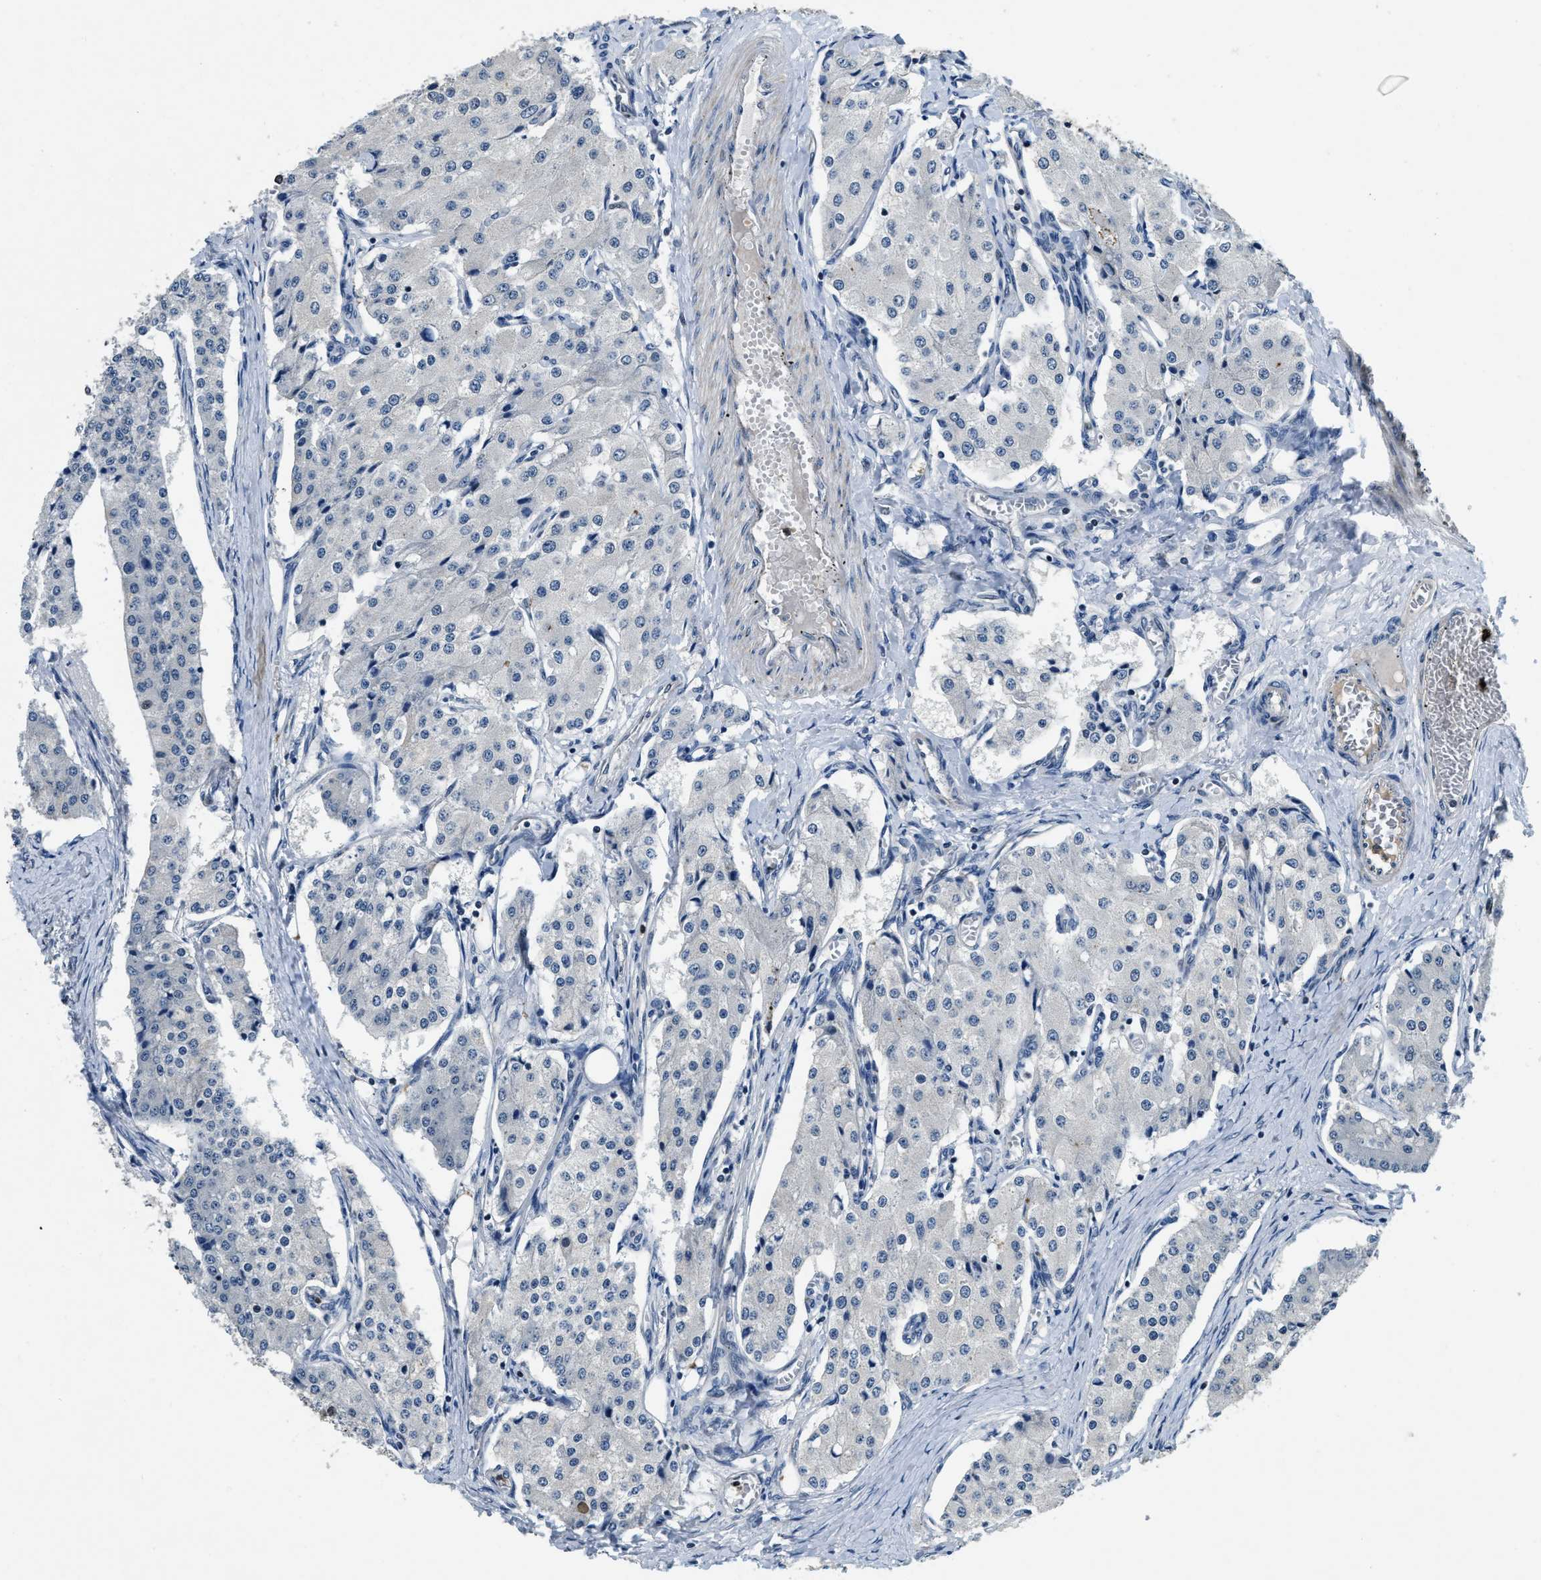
{"staining": {"intensity": "negative", "quantity": "none", "location": "none"}, "tissue": "carcinoid", "cell_type": "Tumor cells", "image_type": "cancer", "snomed": [{"axis": "morphology", "description": "Carcinoid, malignant, NOS"}, {"axis": "topography", "description": "Colon"}], "caption": "This is an immunohistochemistry photomicrograph of malignant carcinoid. There is no positivity in tumor cells.", "gene": "ZC3HC1", "patient": {"sex": "female", "age": 52}}